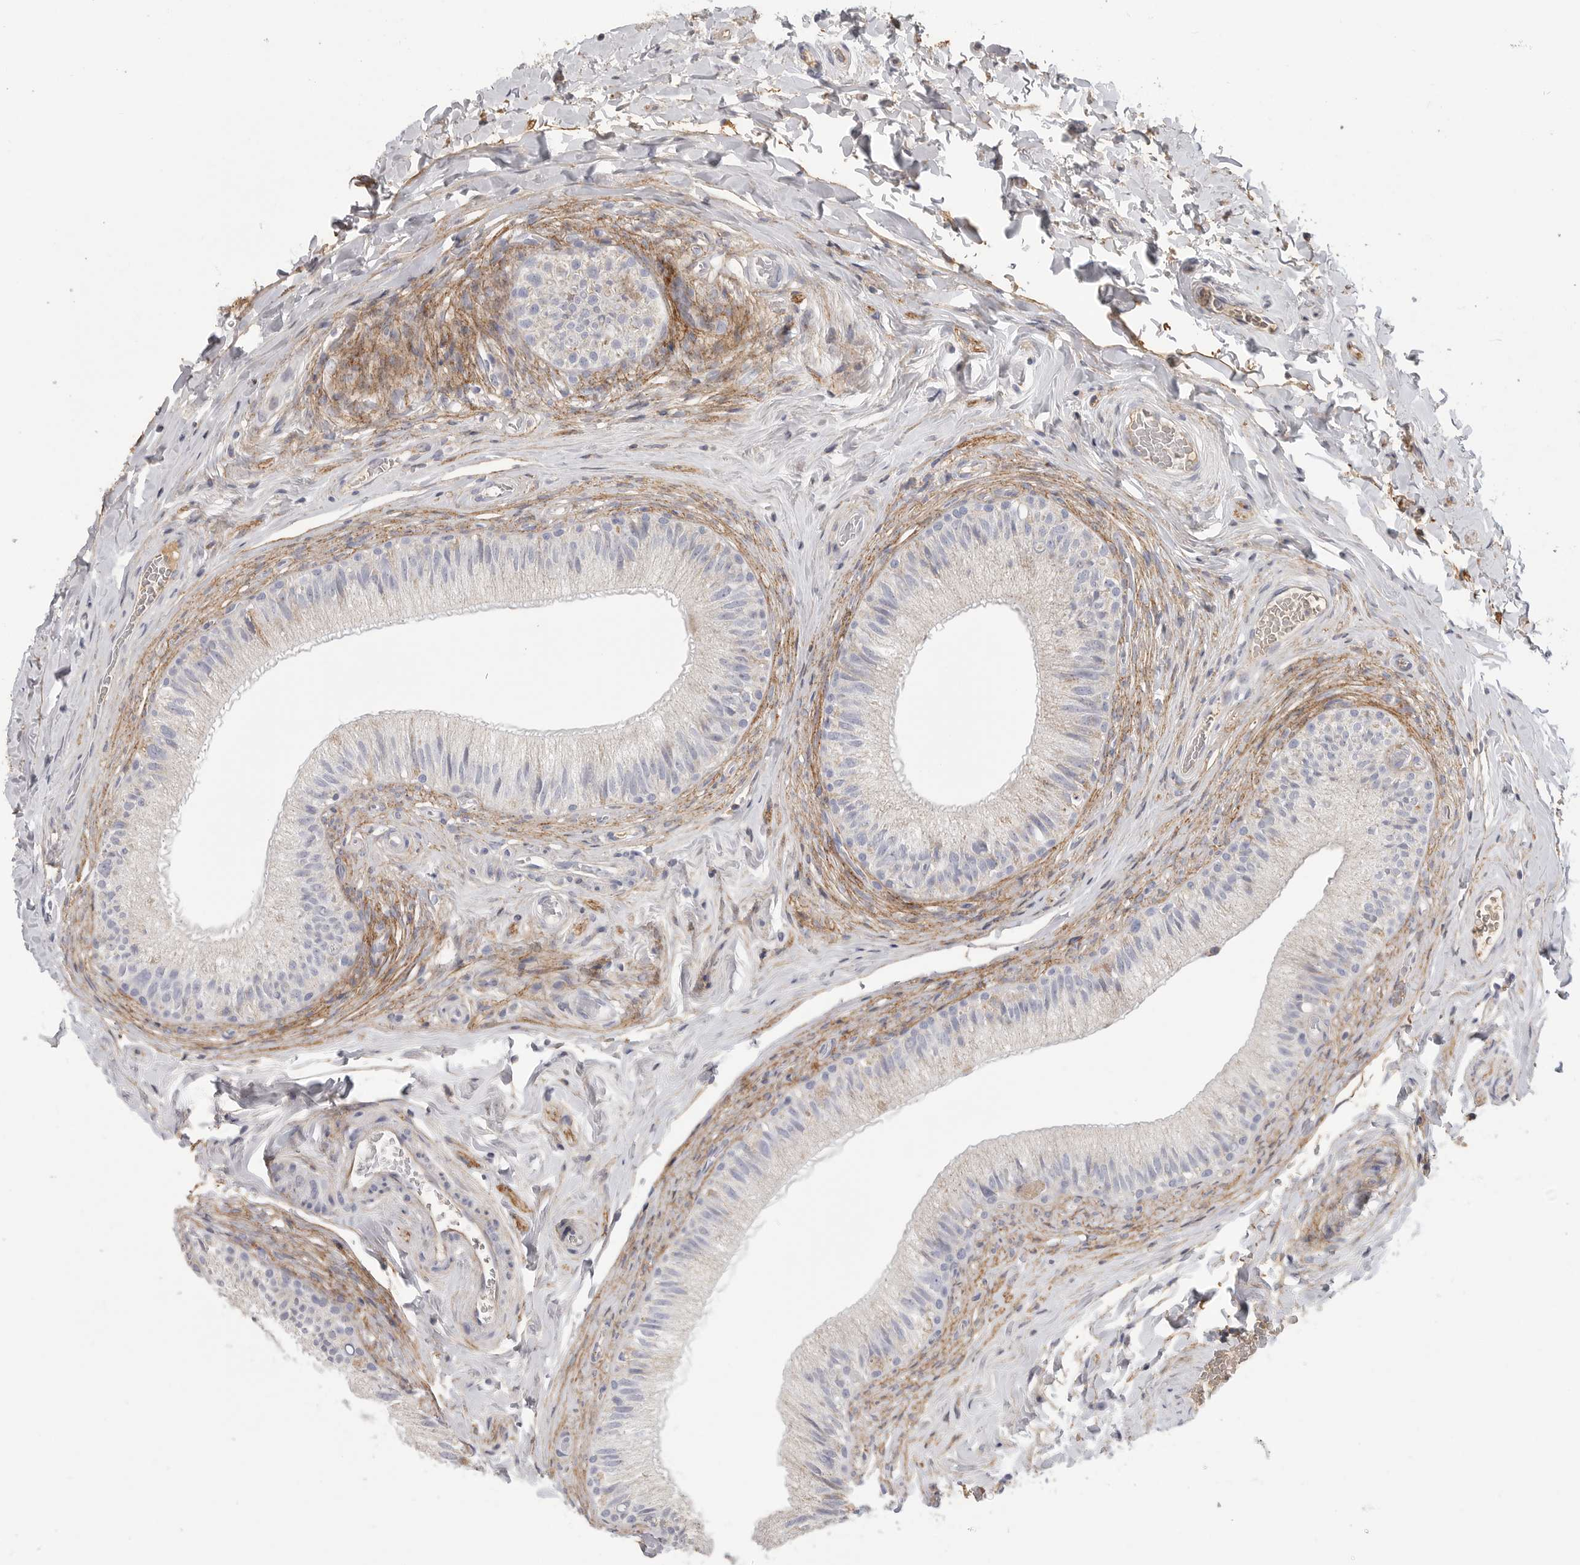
{"staining": {"intensity": "negative", "quantity": "none", "location": "none"}, "tissue": "epididymis", "cell_type": "Glandular cells", "image_type": "normal", "snomed": [{"axis": "morphology", "description": "Normal tissue, NOS"}, {"axis": "topography", "description": "Epididymis"}], "caption": "A high-resolution micrograph shows immunohistochemistry (IHC) staining of benign epididymis, which displays no significant staining in glandular cells.", "gene": "SDC3", "patient": {"sex": "male", "age": 49}}